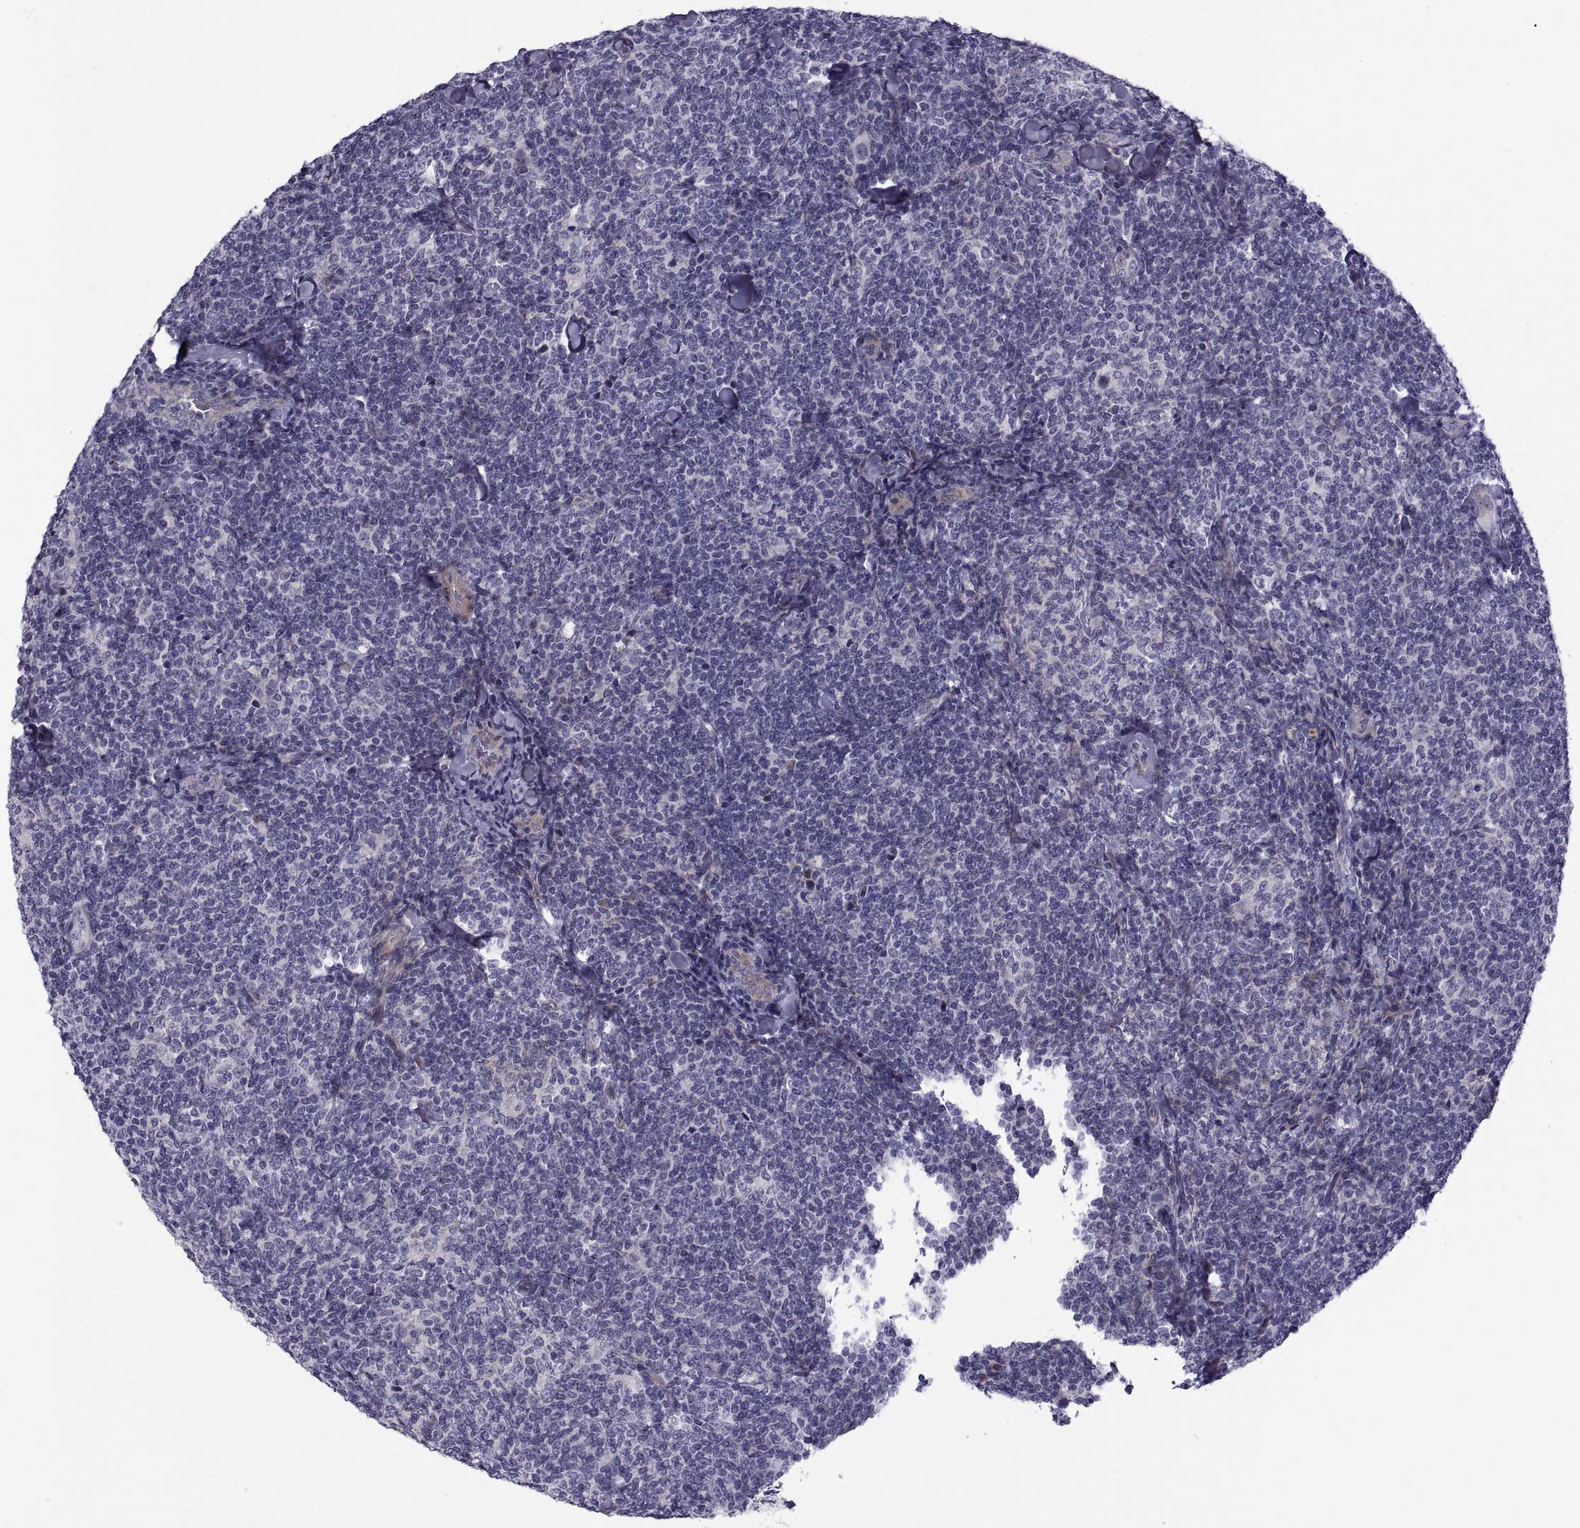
{"staining": {"intensity": "negative", "quantity": "none", "location": "none"}, "tissue": "lymphoma", "cell_type": "Tumor cells", "image_type": "cancer", "snomed": [{"axis": "morphology", "description": "Malignant lymphoma, non-Hodgkin's type, Low grade"}, {"axis": "topography", "description": "Lymph node"}], "caption": "This histopathology image is of low-grade malignant lymphoma, non-Hodgkin's type stained with IHC to label a protein in brown with the nuclei are counter-stained blue. There is no staining in tumor cells.", "gene": "TMEM158", "patient": {"sex": "female", "age": 56}}